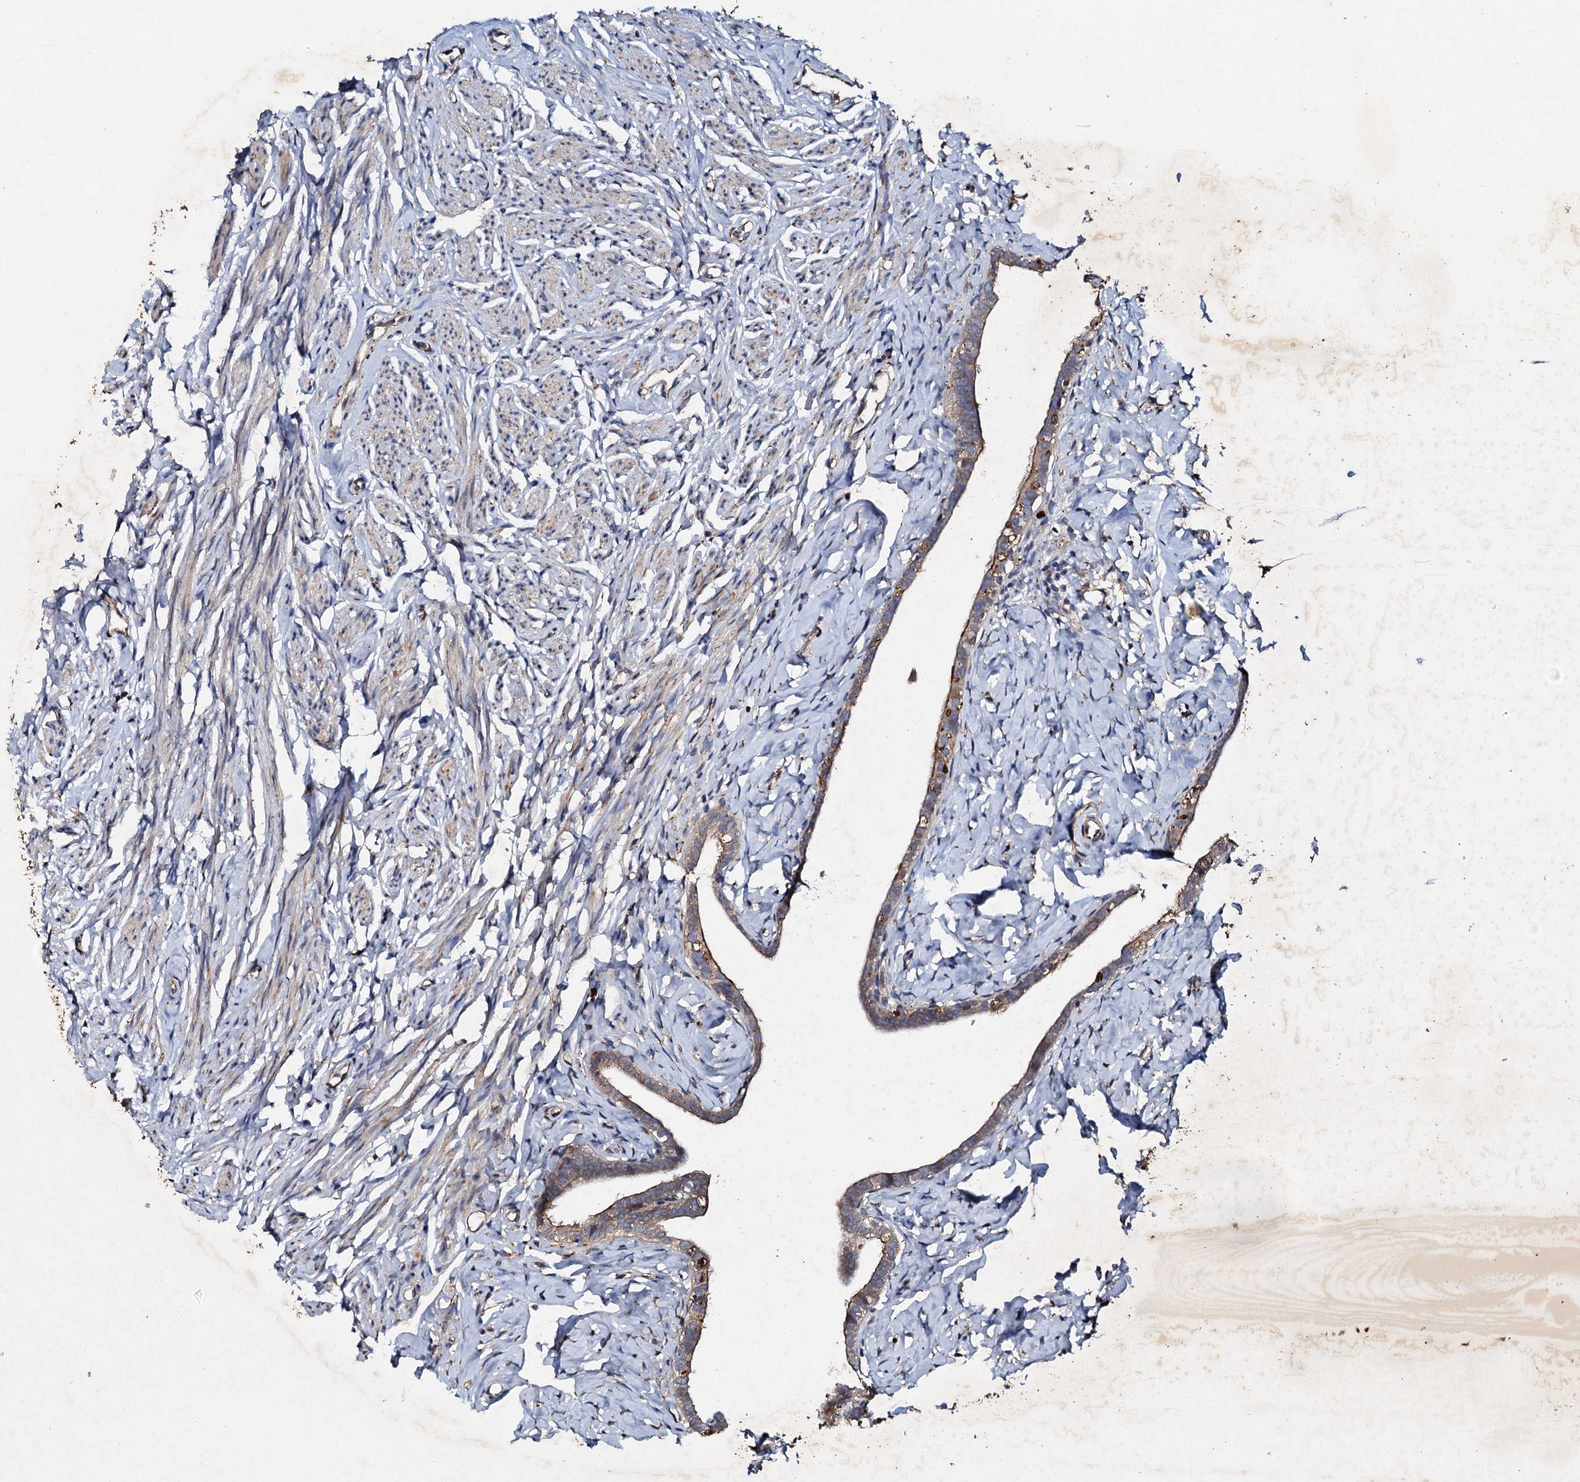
{"staining": {"intensity": "moderate", "quantity": ">75%", "location": "cytoplasmic/membranous"}, "tissue": "fallopian tube", "cell_type": "Glandular cells", "image_type": "normal", "snomed": [{"axis": "morphology", "description": "Normal tissue, NOS"}, {"axis": "topography", "description": "Fallopian tube"}], "caption": "Protein expression analysis of benign fallopian tube shows moderate cytoplasmic/membranous positivity in approximately >75% of glandular cells. The staining is performed using DAB (3,3'-diaminobenzidine) brown chromogen to label protein expression. The nuclei are counter-stained blue using hematoxylin.", "gene": "ADAMTS10", "patient": {"sex": "female", "age": 66}}